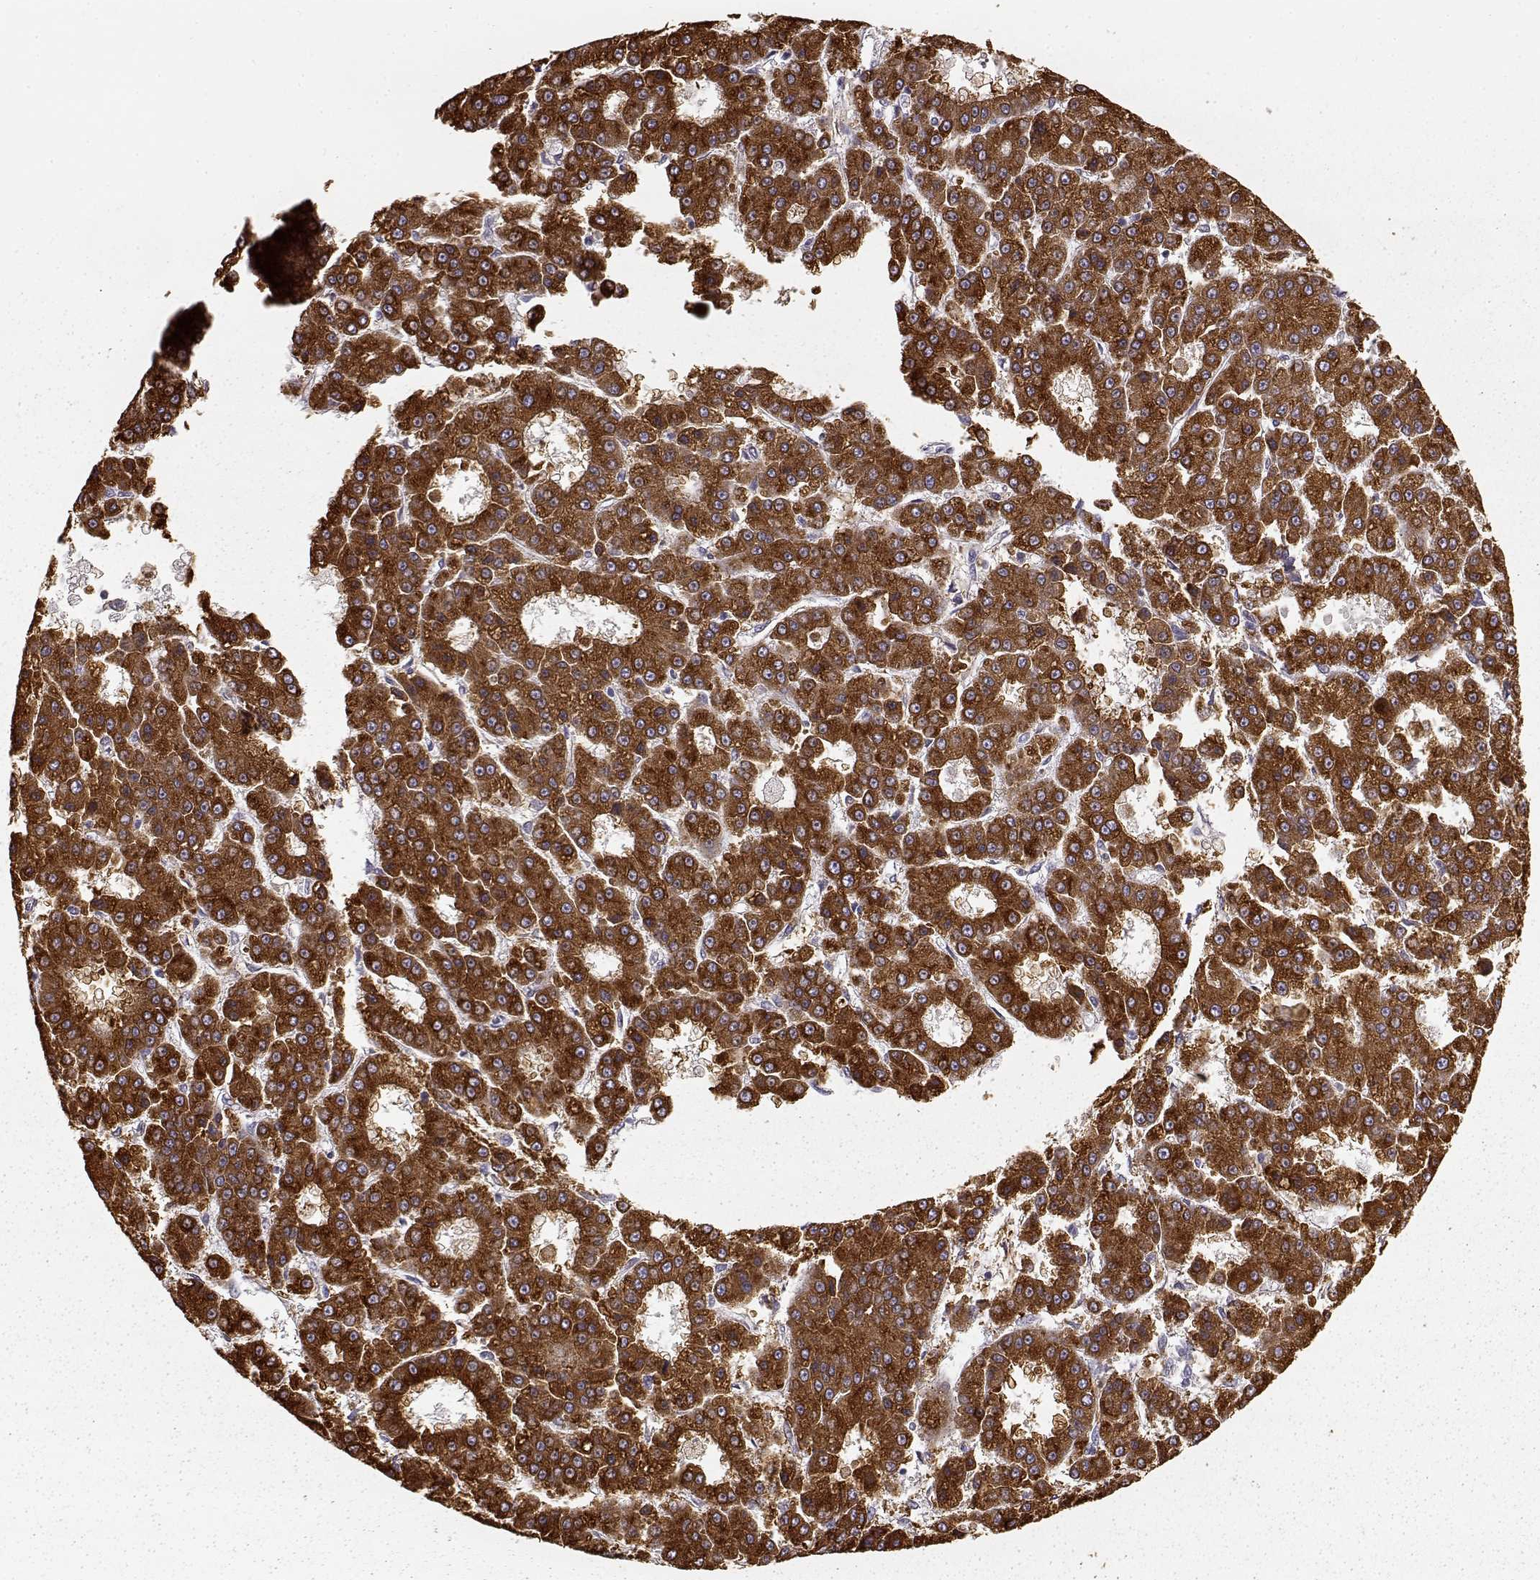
{"staining": {"intensity": "strong", "quantity": ">75%", "location": "cytoplasmic/membranous"}, "tissue": "liver cancer", "cell_type": "Tumor cells", "image_type": "cancer", "snomed": [{"axis": "morphology", "description": "Carcinoma, Hepatocellular, NOS"}, {"axis": "topography", "description": "Liver"}], "caption": "IHC micrograph of human liver hepatocellular carcinoma stained for a protein (brown), which exhibits high levels of strong cytoplasmic/membranous staining in about >75% of tumor cells.", "gene": "GHR", "patient": {"sex": "male", "age": 70}}